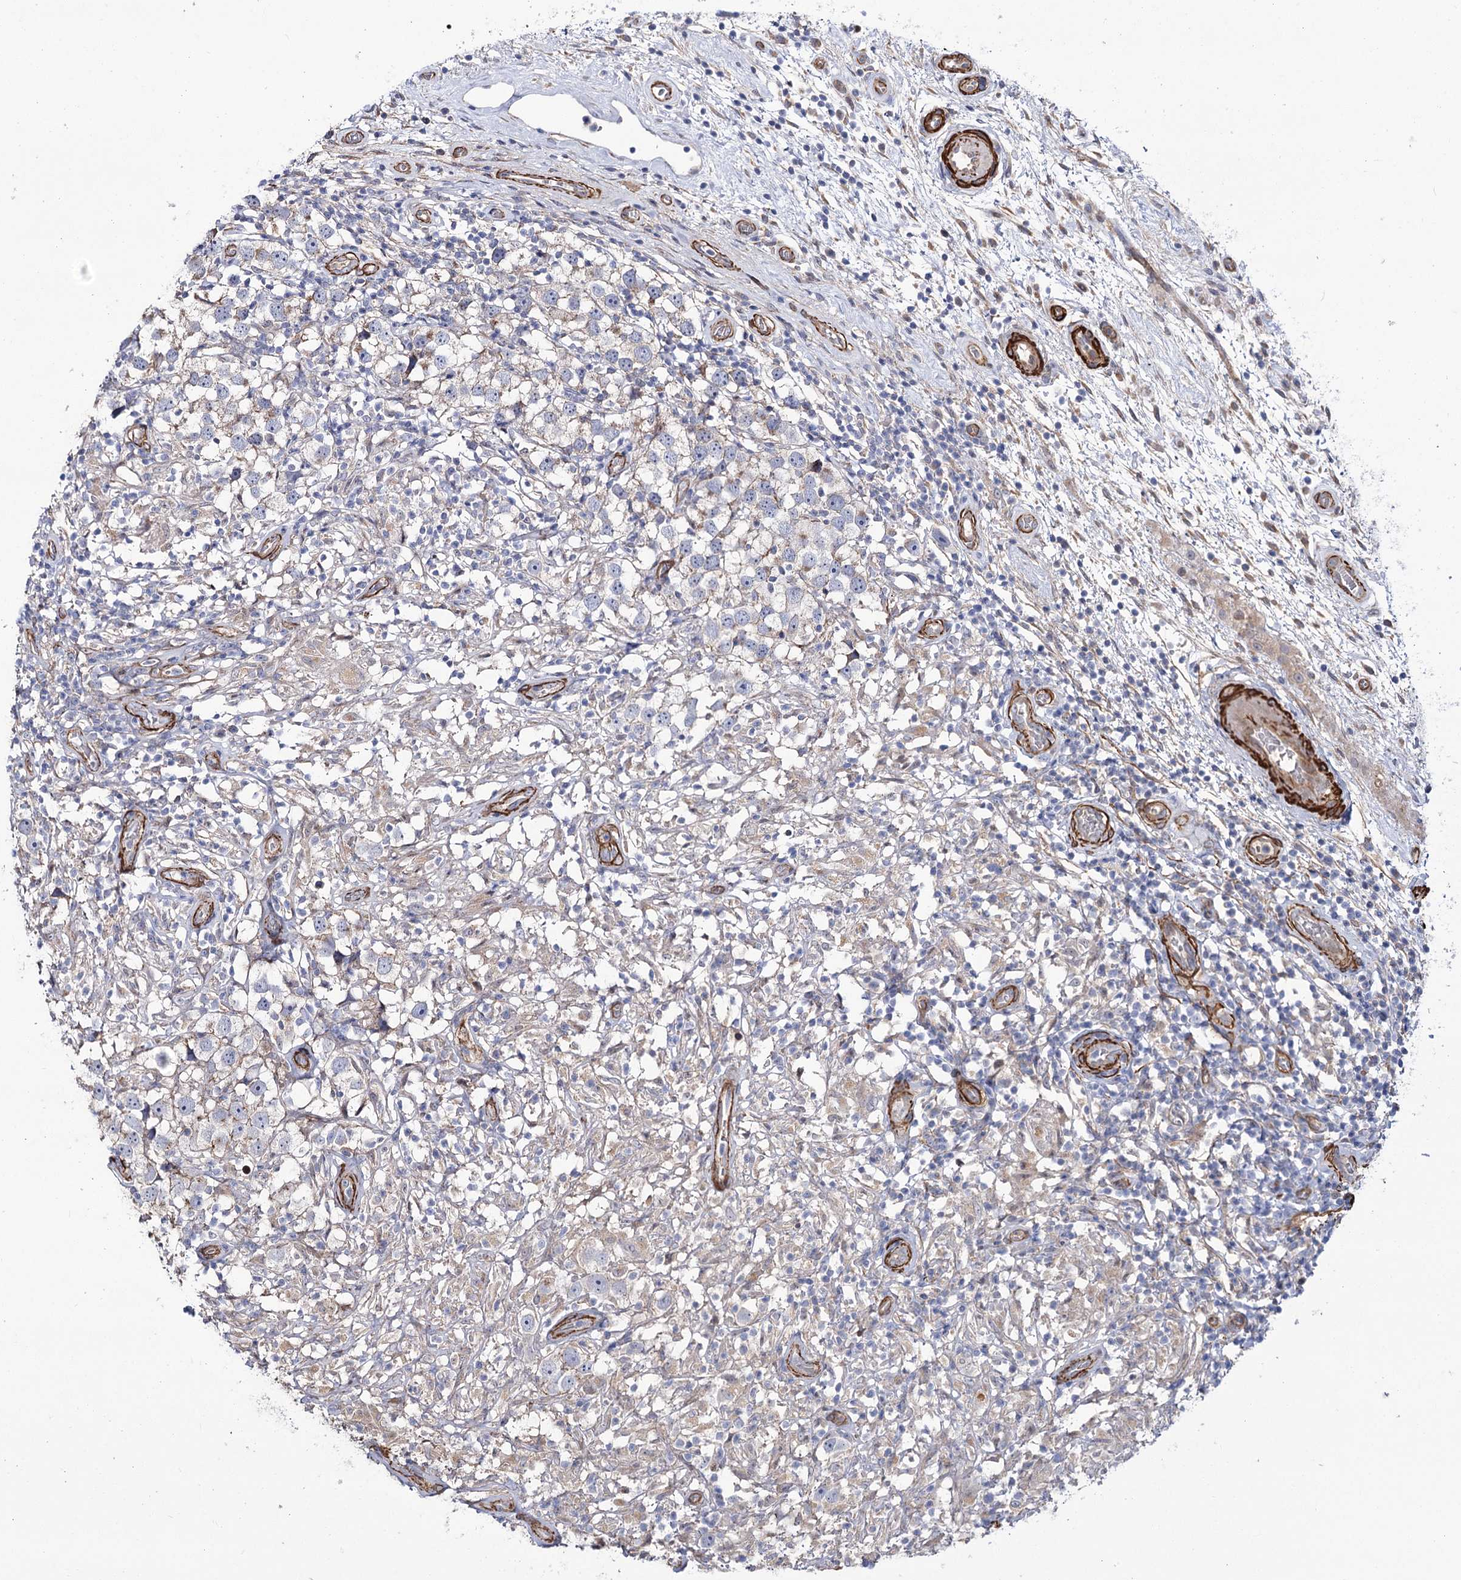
{"staining": {"intensity": "negative", "quantity": "none", "location": "none"}, "tissue": "testis cancer", "cell_type": "Tumor cells", "image_type": "cancer", "snomed": [{"axis": "morphology", "description": "Seminoma, NOS"}, {"axis": "topography", "description": "Testis"}], "caption": "A histopathology image of human testis seminoma is negative for staining in tumor cells. The staining is performed using DAB (3,3'-diaminobenzidine) brown chromogen with nuclei counter-stained in using hematoxylin.", "gene": "WASHC3", "patient": {"sex": "male", "age": 49}}